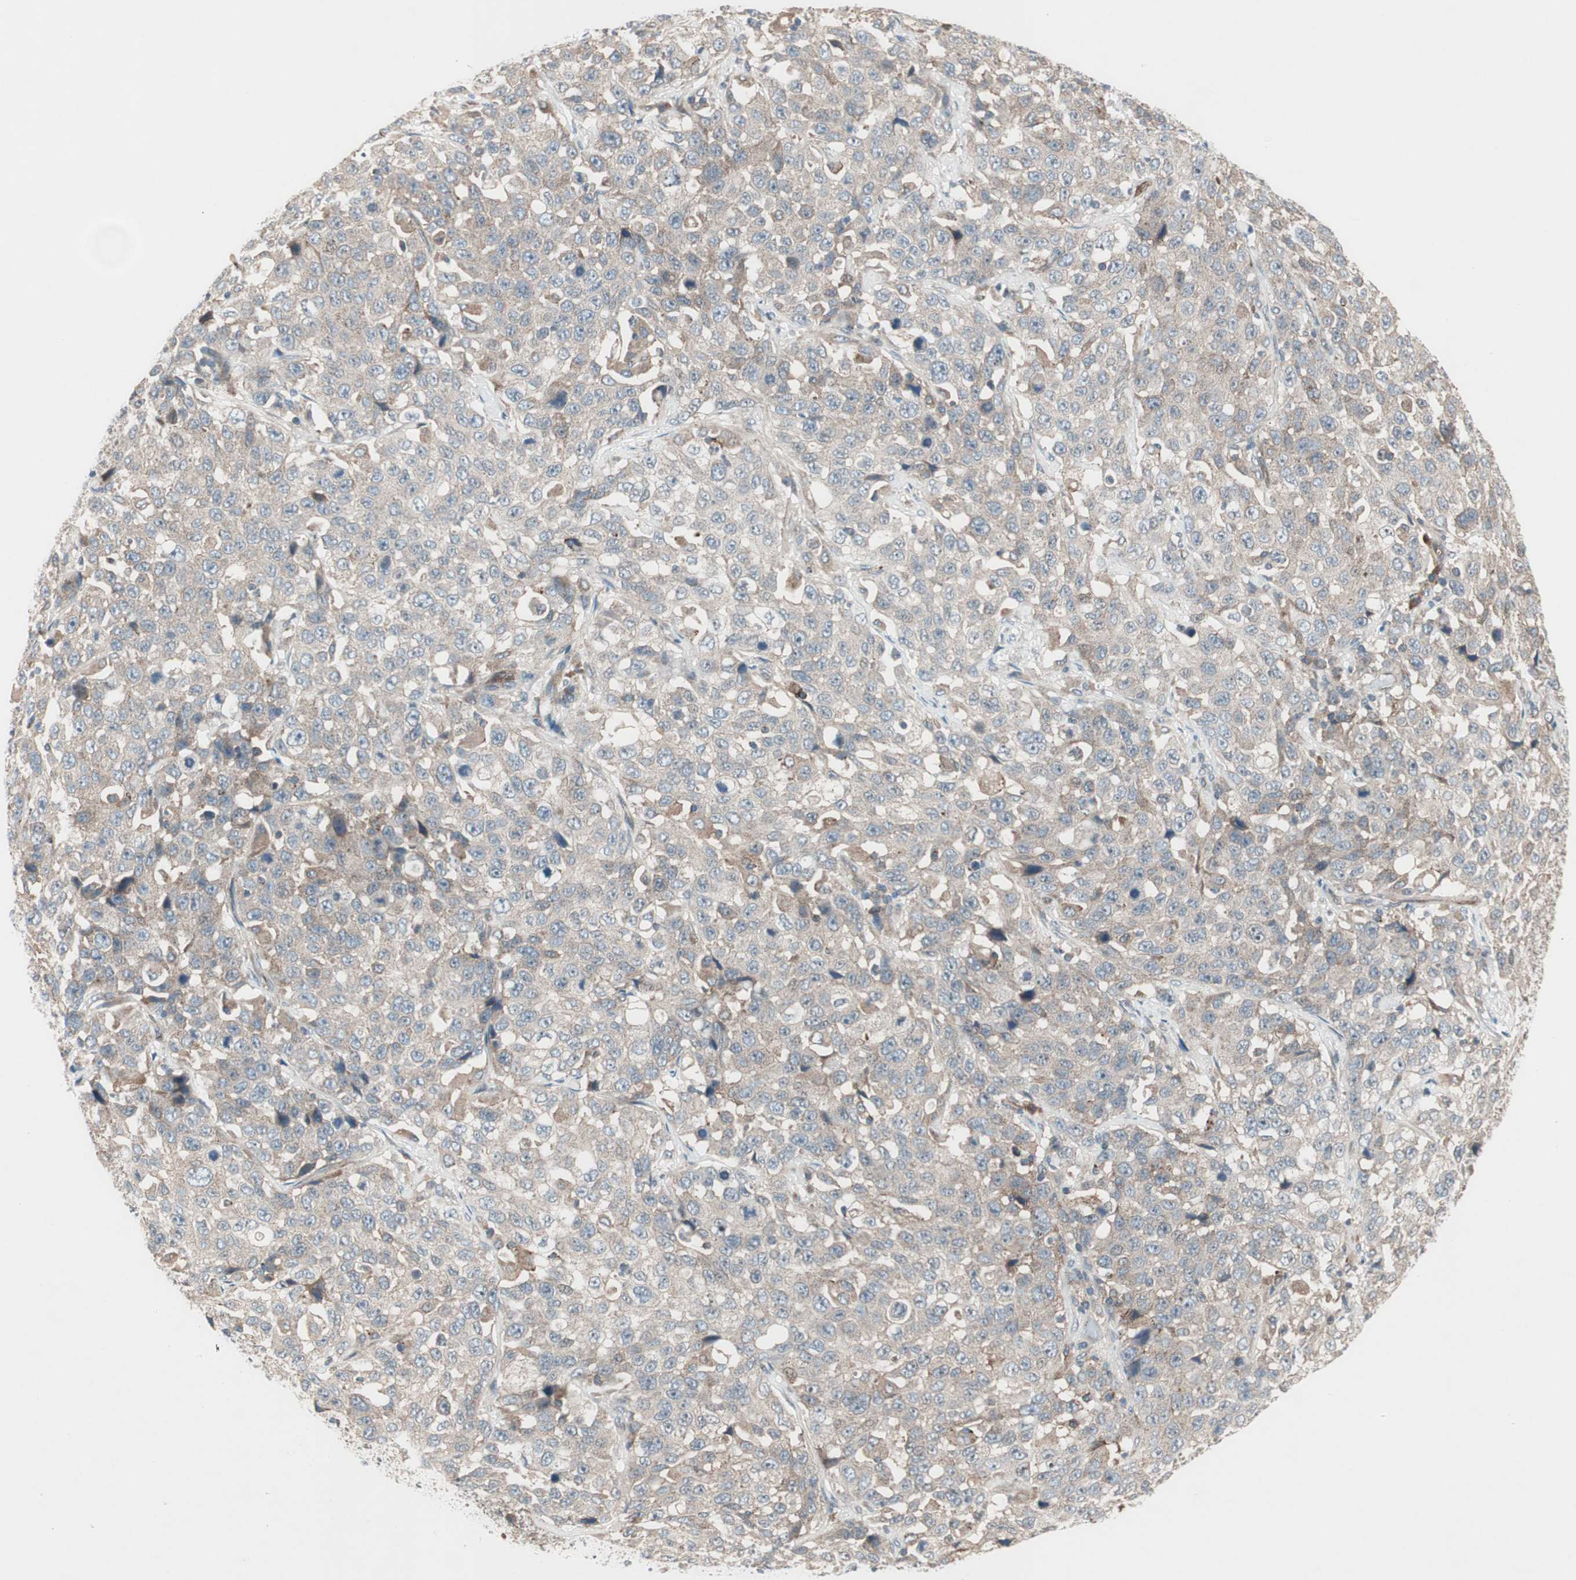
{"staining": {"intensity": "weak", "quantity": ">75%", "location": "cytoplasmic/membranous"}, "tissue": "stomach cancer", "cell_type": "Tumor cells", "image_type": "cancer", "snomed": [{"axis": "morphology", "description": "Normal tissue, NOS"}, {"axis": "morphology", "description": "Adenocarcinoma, NOS"}, {"axis": "topography", "description": "Stomach"}], "caption": "This micrograph demonstrates stomach cancer stained with immunohistochemistry to label a protein in brown. The cytoplasmic/membranous of tumor cells show weak positivity for the protein. Nuclei are counter-stained blue.", "gene": "CCL14", "patient": {"sex": "male", "age": 48}}